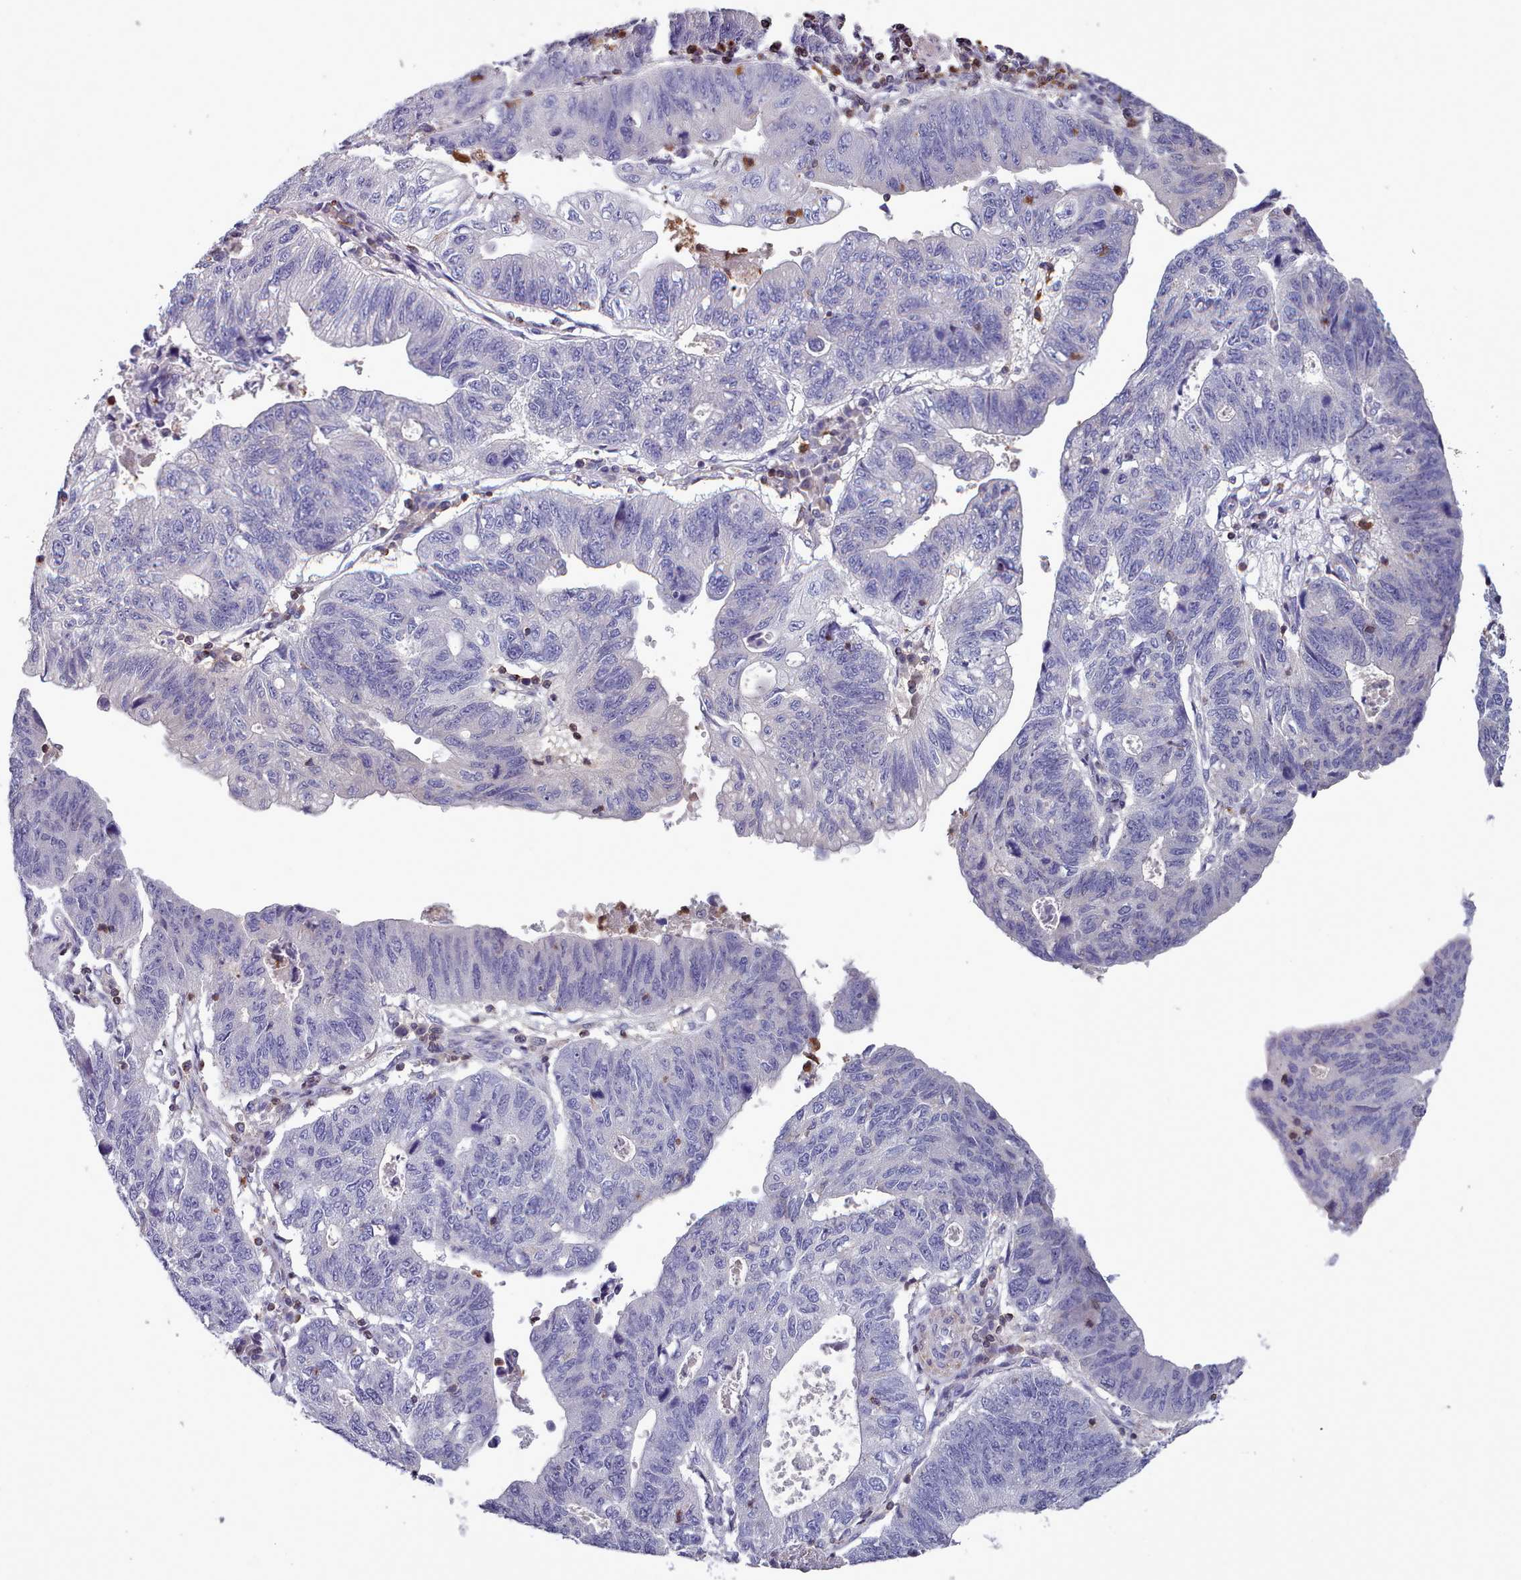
{"staining": {"intensity": "negative", "quantity": "none", "location": "none"}, "tissue": "stomach cancer", "cell_type": "Tumor cells", "image_type": "cancer", "snomed": [{"axis": "morphology", "description": "Adenocarcinoma, NOS"}, {"axis": "topography", "description": "Stomach"}], "caption": "IHC image of neoplastic tissue: human stomach cancer stained with DAB shows no significant protein positivity in tumor cells. (Brightfield microscopy of DAB (3,3'-diaminobenzidine) immunohistochemistry (IHC) at high magnification).", "gene": "RAC2", "patient": {"sex": "male", "age": 59}}